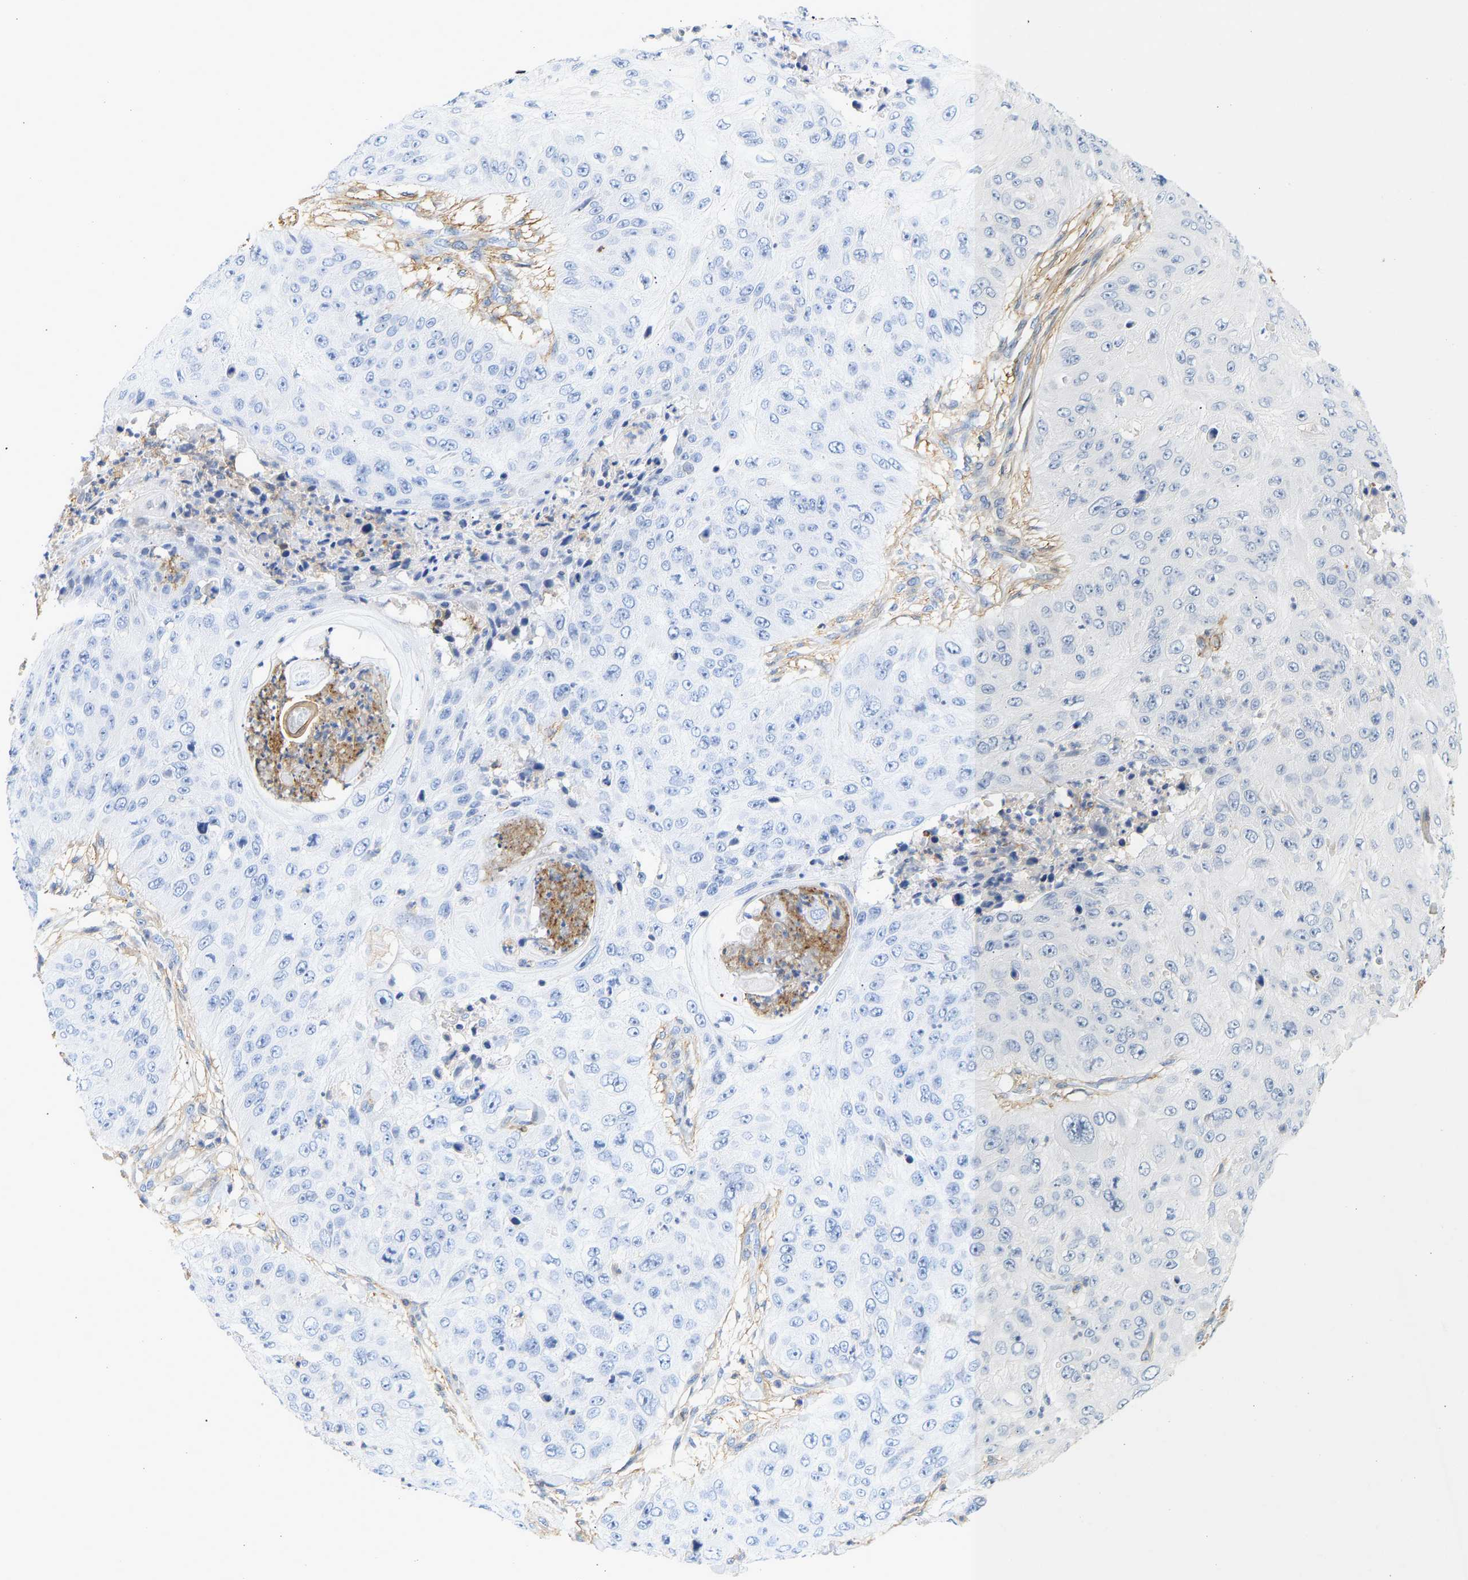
{"staining": {"intensity": "negative", "quantity": "none", "location": "none"}, "tissue": "skin cancer", "cell_type": "Tumor cells", "image_type": "cancer", "snomed": [{"axis": "morphology", "description": "Squamous cell carcinoma, NOS"}, {"axis": "topography", "description": "Skin"}], "caption": "The photomicrograph shows no significant positivity in tumor cells of skin cancer (squamous cell carcinoma).", "gene": "BVES", "patient": {"sex": "female", "age": 80}}